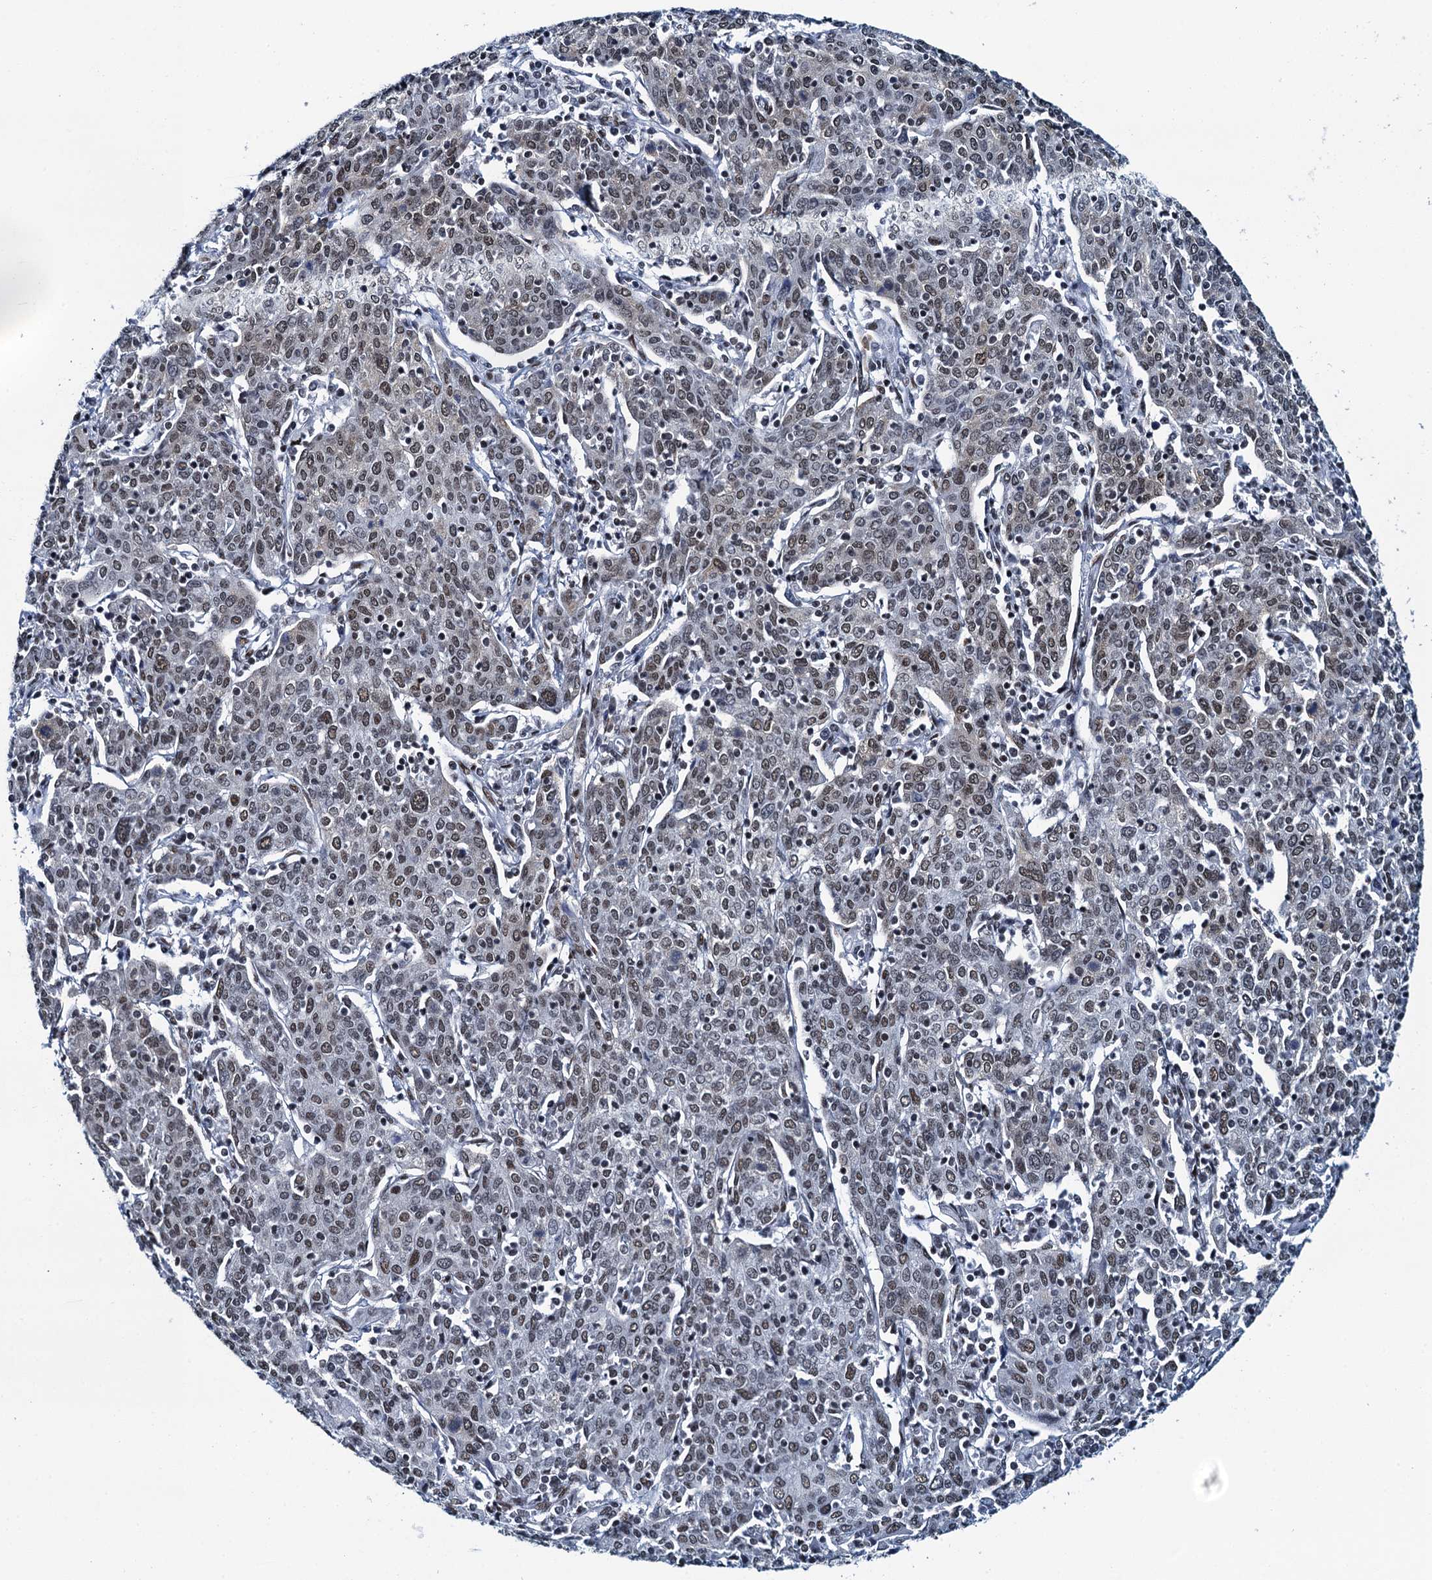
{"staining": {"intensity": "moderate", "quantity": ">75%", "location": "nuclear"}, "tissue": "cervical cancer", "cell_type": "Tumor cells", "image_type": "cancer", "snomed": [{"axis": "morphology", "description": "Squamous cell carcinoma, NOS"}, {"axis": "topography", "description": "Cervix"}], "caption": "Cervical cancer (squamous cell carcinoma) stained with a brown dye shows moderate nuclear positive expression in approximately >75% of tumor cells.", "gene": "HNRNPUL2", "patient": {"sex": "female", "age": 67}}